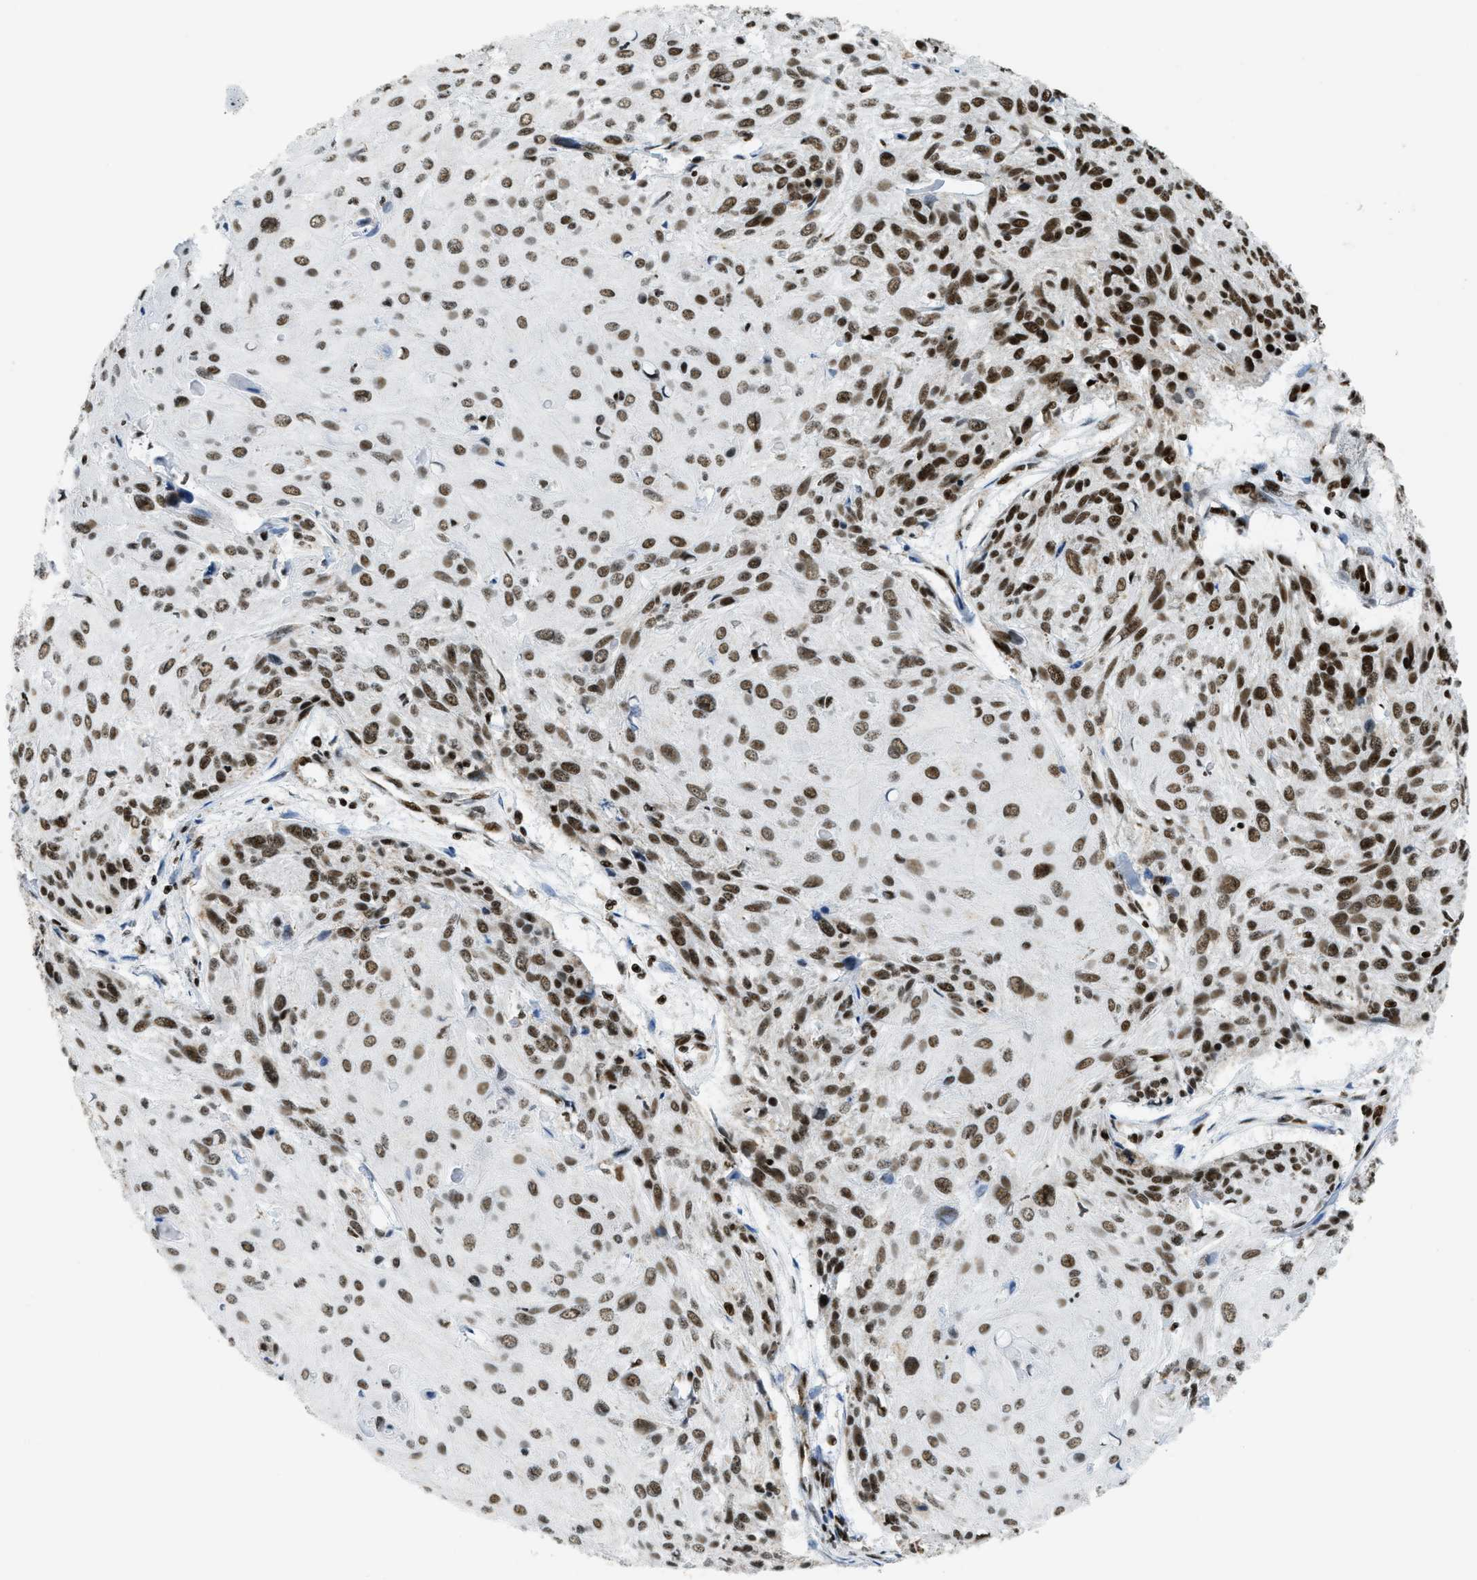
{"staining": {"intensity": "strong", "quantity": ">75%", "location": "nuclear"}, "tissue": "cervical cancer", "cell_type": "Tumor cells", "image_type": "cancer", "snomed": [{"axis": "morphology", "description": "Squamous cell carcinoma, NOS"}, {"axis": "topography", "description": "Cervix"}], "caption": "Human cervical cancer (squamous cell carcinoma) stained for a protein (brown) demonstrates strong nuclear positive expression in about >75% of tumor cells.", "gene": "GABPB1", "patient": {"sex": "female", "age": 51}}